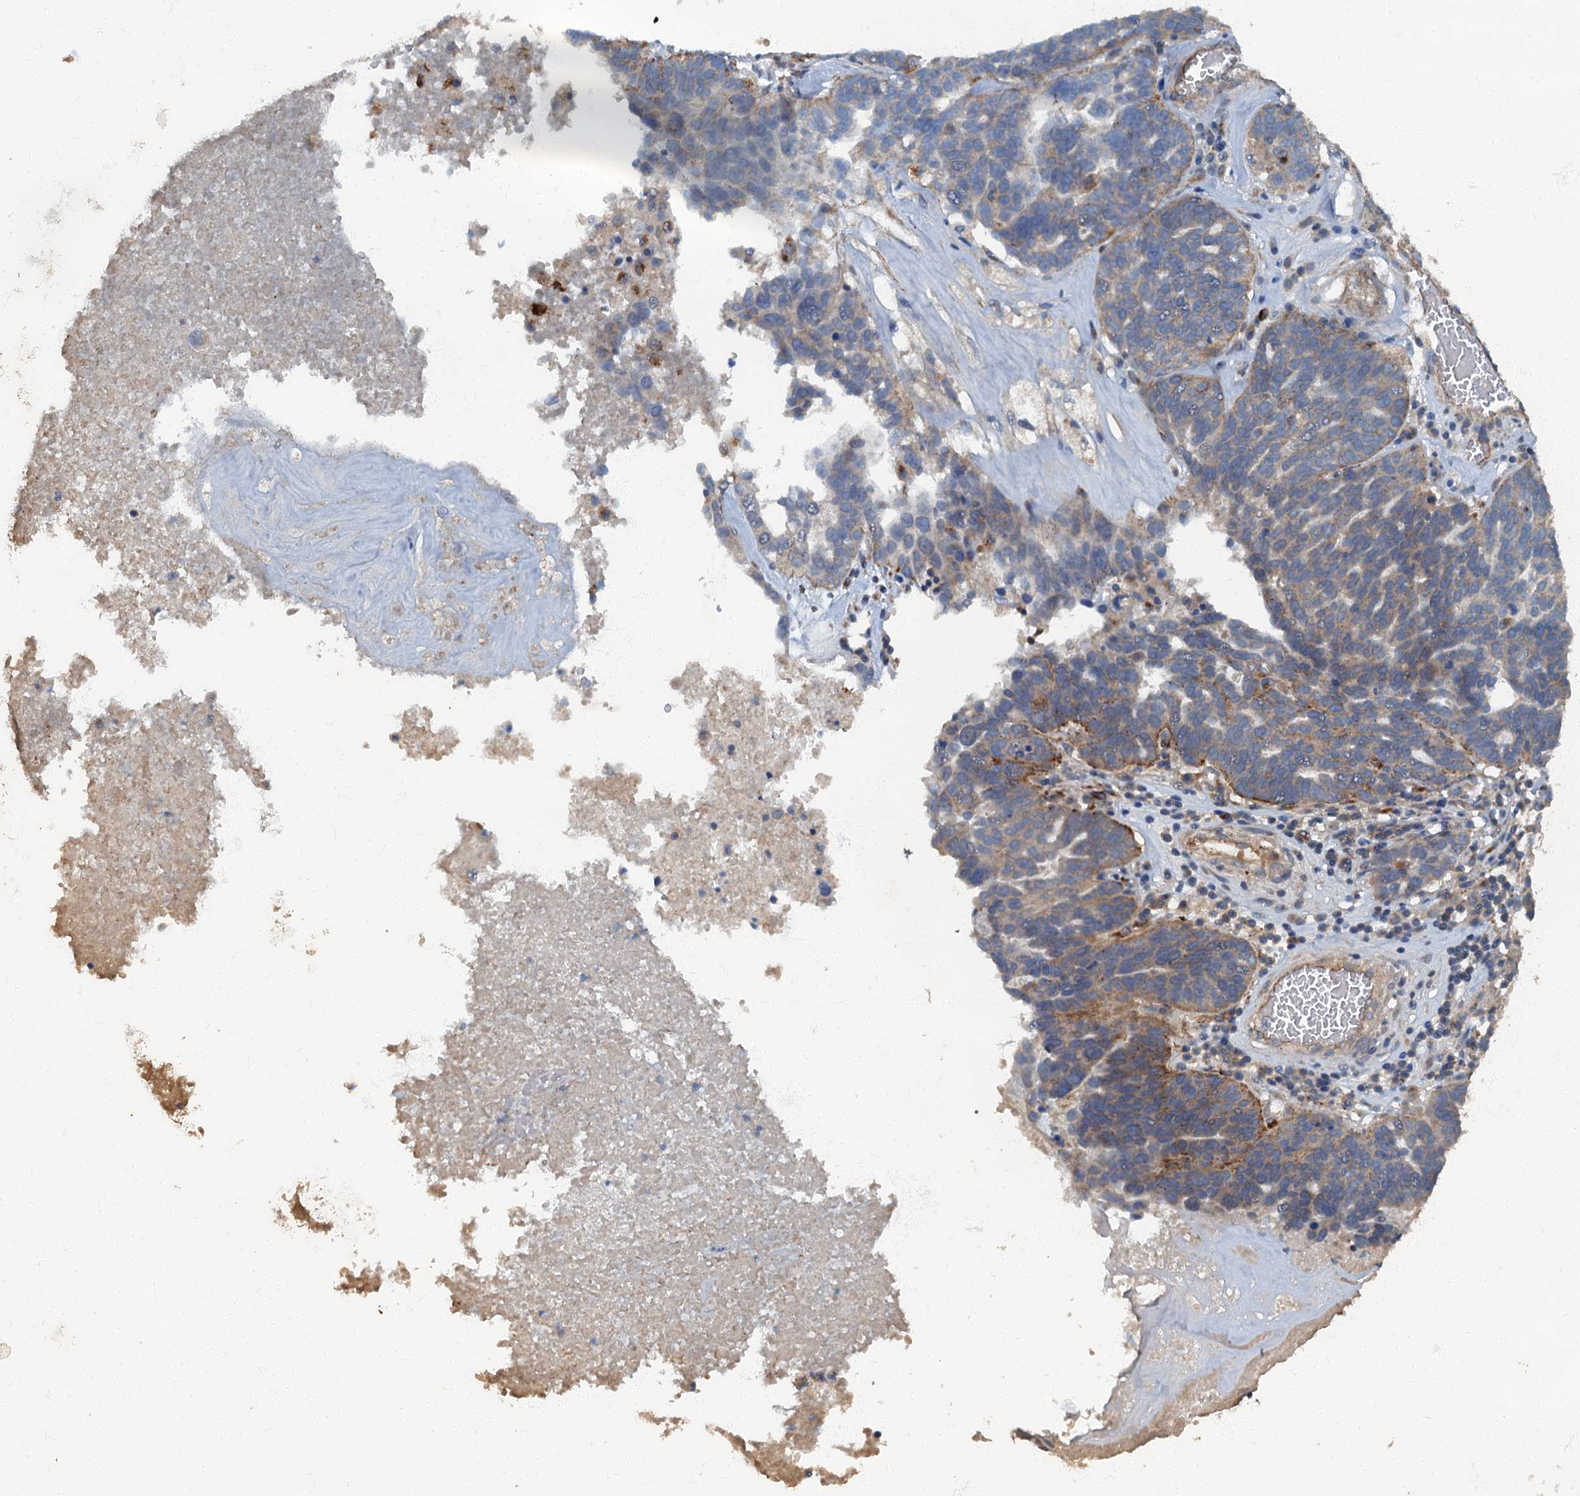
{"staining": {"intensity": "moderate", "quantity": "<25%", "location": "cytoplasmic/membranous"}, "tissue": "ovarian cancer", "cell_type": "Tumor cells", "image_type": "cancer", "snomed": [{"axis": "morphology", "description": "Cystadenocarcinoma, serous, NOS"}, {"axis": "topography", "description": "Ovary"}], "caption": "Moderate cytoplasmic/membranous positivity for a protein is present in about <25% of tumor cells of serous cystadenocarcinoma (ovarian) using immunohistochemistry.", "gene": "ARL11", "patient": {"sex": "female", "age": 59}}